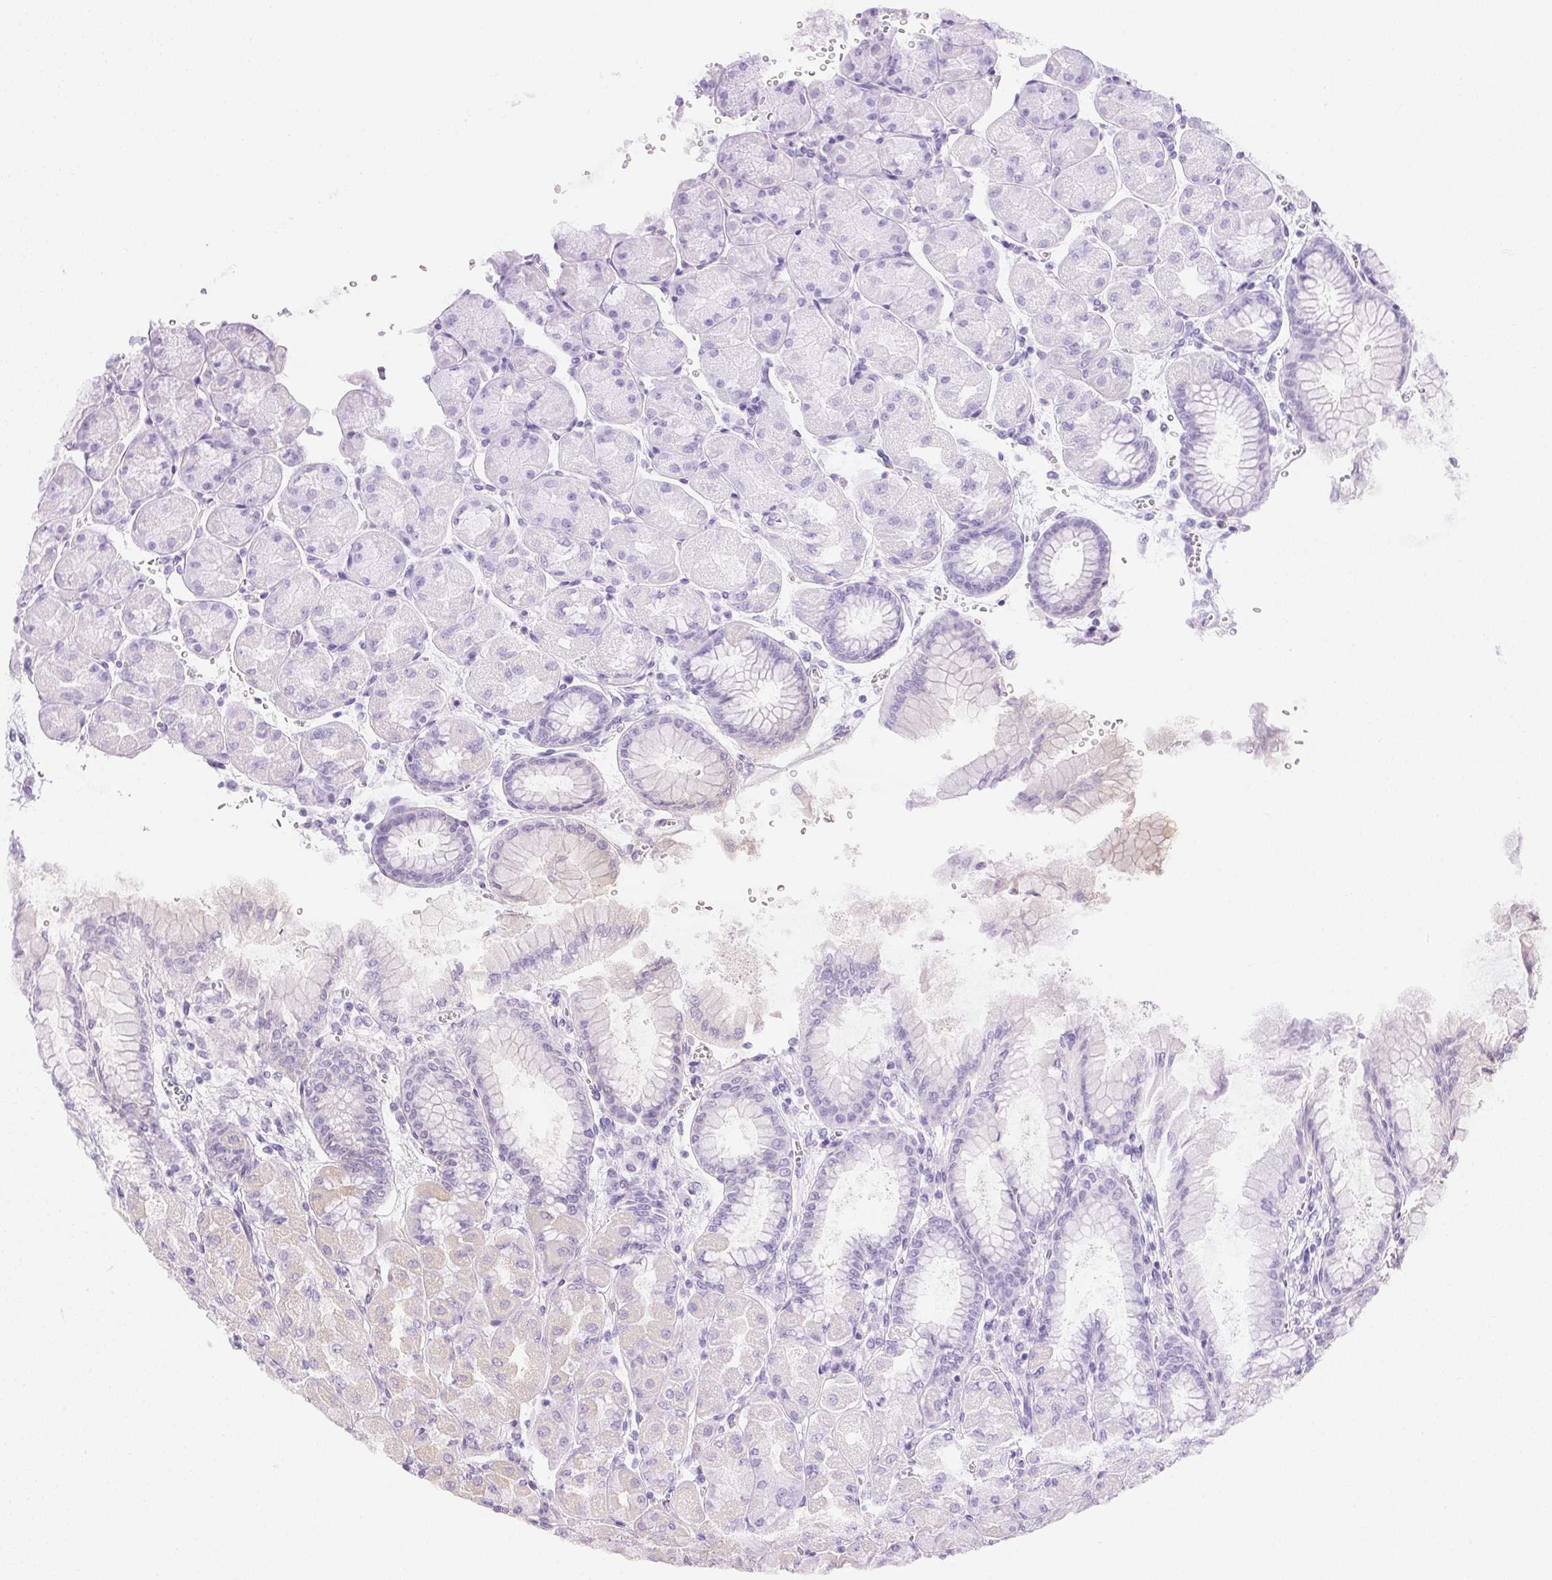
{"staining": {"intensity": "negative", "quantity": "none", "location": "none"}, "tissue": "stomach", "cell_type": "Glandular cells", "image_type": "normal", "snomed": [{"axis": "morphology", "description": "Normal tissue, NOS"}, {"axis": "topography", "description": "Stomach, upper"}], "caption": "This is an IHC micrograph of unremarkable stomach. There is no expression in glandular cells.", "gene": "ATP6V1G3", "patient": {"sex": "female", "age": 56}}